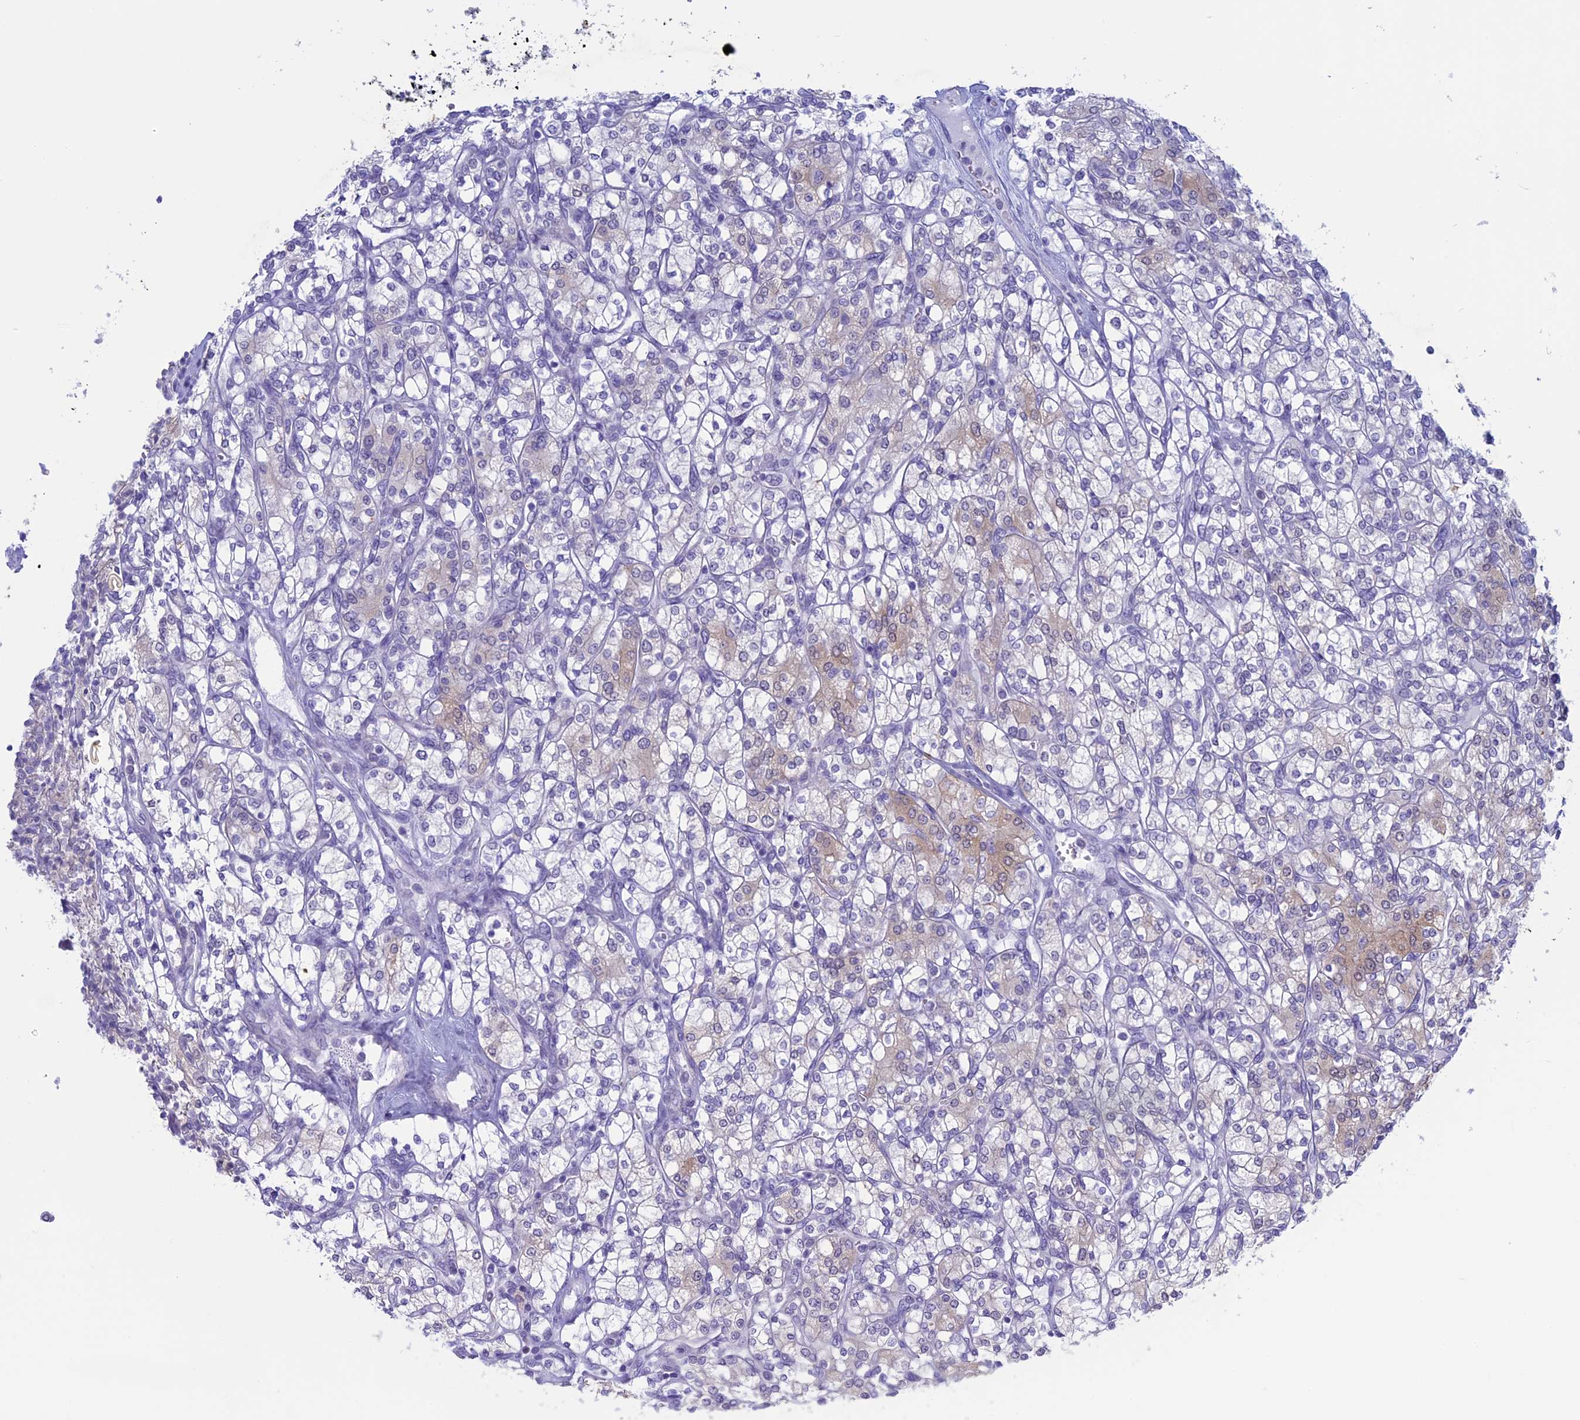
{"staining": {"intensity": "weak", "quantity": "<25%", "location": "cytoplasmic/membranous"}, "tissue": "renal cancer", "cell_type": "Tumor cells", "image_type": "cancer", "snomed": [{"axis": "morphology", "description": "Adenocarcinoma, NOS"}, {"axis": "topography", "description": "Kidney"}], "caption": "Renal cancer stained for a protein using immunohistochemistry demonstrates no staining tumor cells.", "gene": "LHFPL2", "patient": {"sex": "male", "age": 77}}